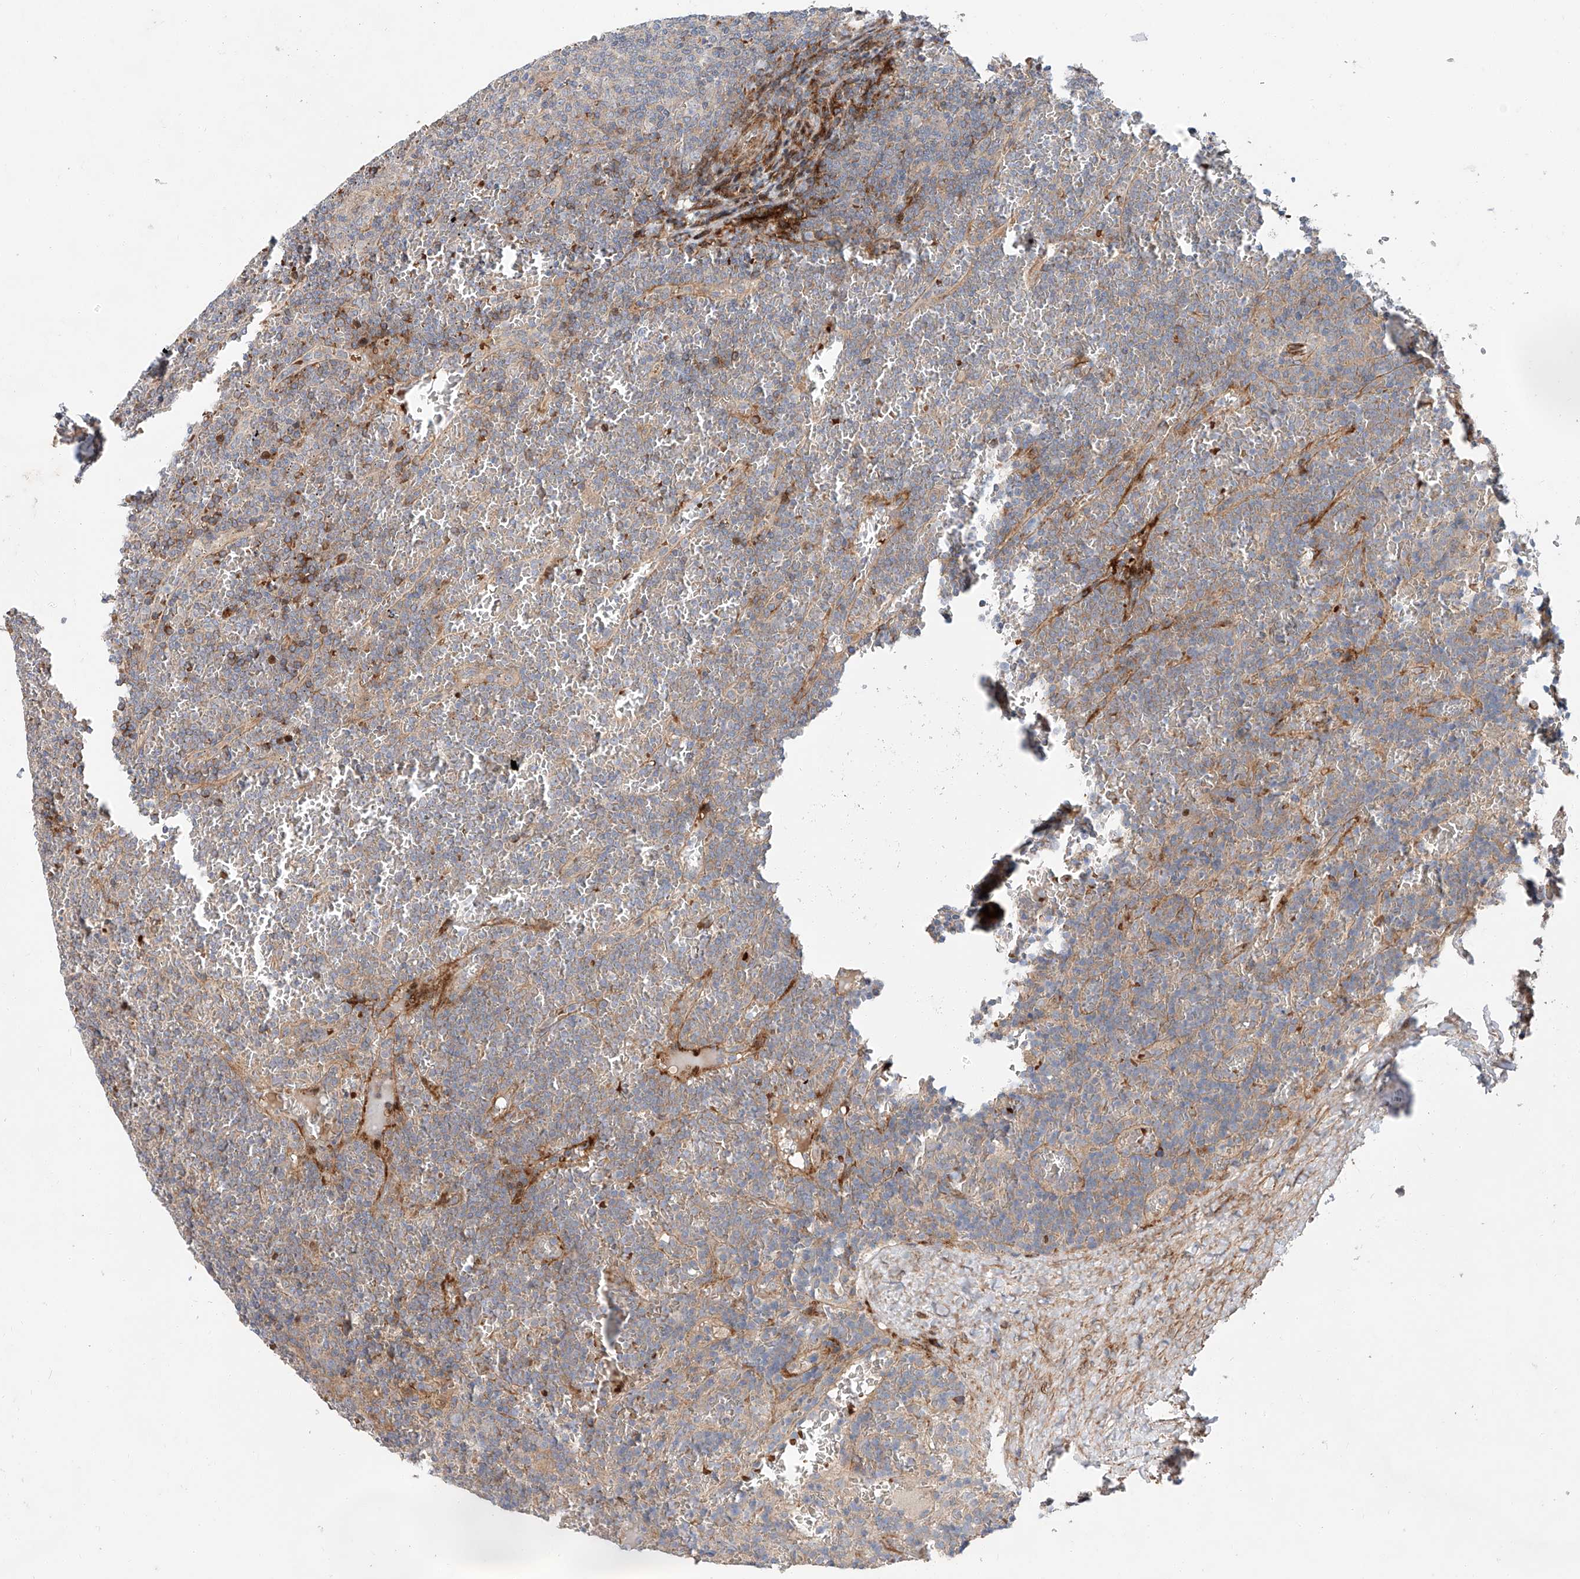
{"staining": {"intensity": "weak", "quantity": "25%-75%", "location": "cytoplasmic/membranous"}, "tissue": "lymphoma", "cell_type": "Tumor cells", "image_type": "cancer", "snomed": [{"axis": "morphology", "description": "Malignant lymphoma, non-Hodgkin's type, Low grade"}, {"axis": "topography", "description": "Spleen"}], "caption": "Protein staining of low-grade malignant lymphoma, non-Hodgkin's type tissue shows weak cytoplasmic/membranous positivity in about 25%-75% of tumor cells.", "gene": "USF3", "patient": {"sex": "female", "age": 19}}